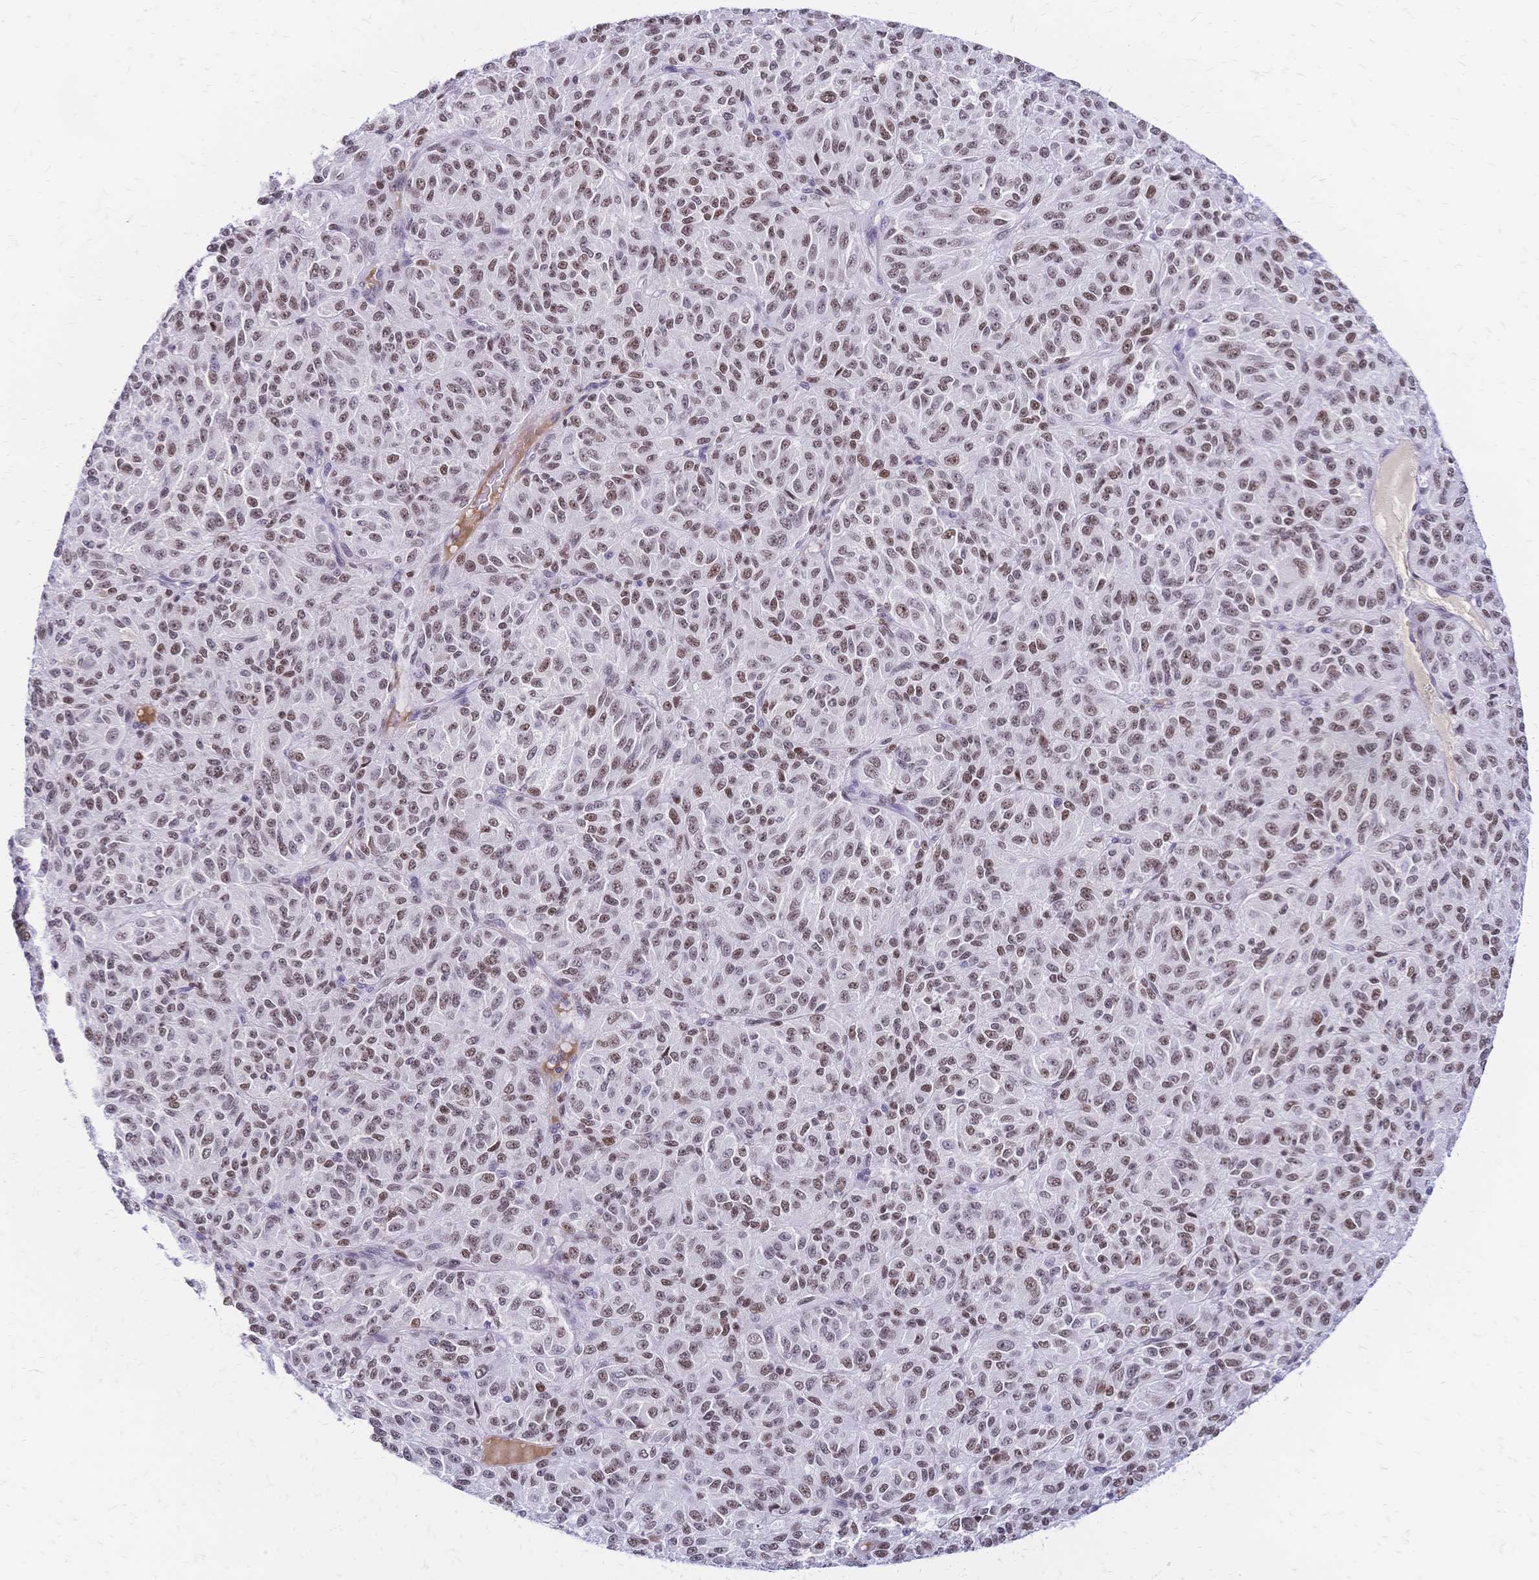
{"staining": {"intensity": "moderate", "quantity": ">75%", "location": "nuclear"}, "tissue": "melanoma", "cell_type": "Tumor cells", "image_type": "cancer", "snomed": [{"axis": "morphology", "description": "Malignant melanoma, Metastatic site"}, {"axis": "topography", "description": "Brain"}], "caption": "This is a micrograph of immunohistochemistry (IHC) staining of melanoma, which shows moderate positivity in the nuclear of tumor cells.", "gene": "NFIC", "patient": {"sex": "female", "age": 56}}